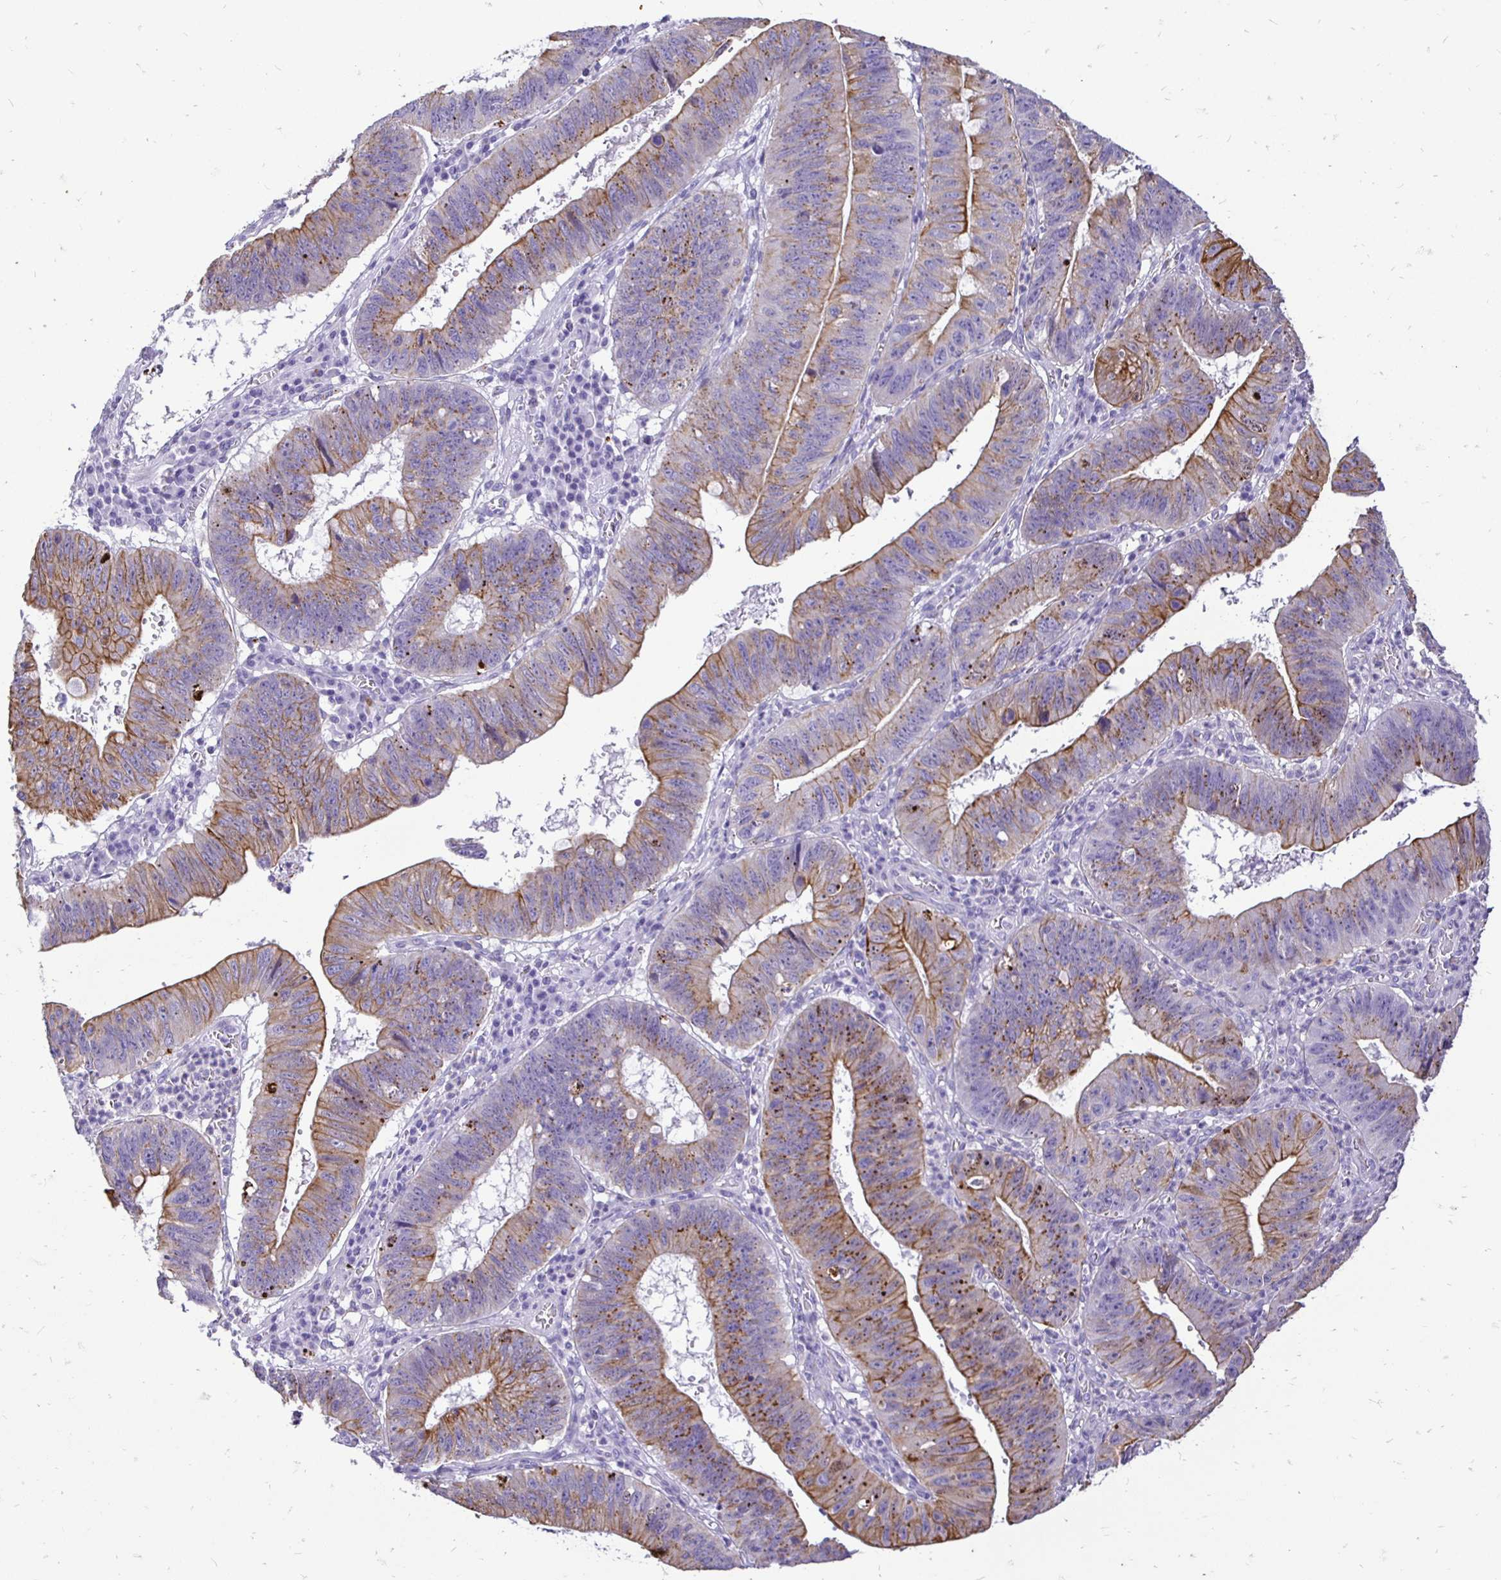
{"staining": {"intensity": "moderate", "quantity": "25%-75%", "location": "cytoplasmic/membranous"}, "tissue": "stomach cancer", "cell_type": "Tumor cells", "image_type": "cancer", "snomed": [{"axis": "morphology", "description": "Adenocarcinoma, NOS"}, {"axis": "topography", "description": "Stomach"}], "caption": "This is a photomicrograph of immunohistochemistry (IHC) staining of adenocarcinoma (stomach), which shows moderate staining in the cytoplasmic/membranous of tumor cells.", "gene": "TAF1D", "patient": {"sex": "male", "age": 59}}